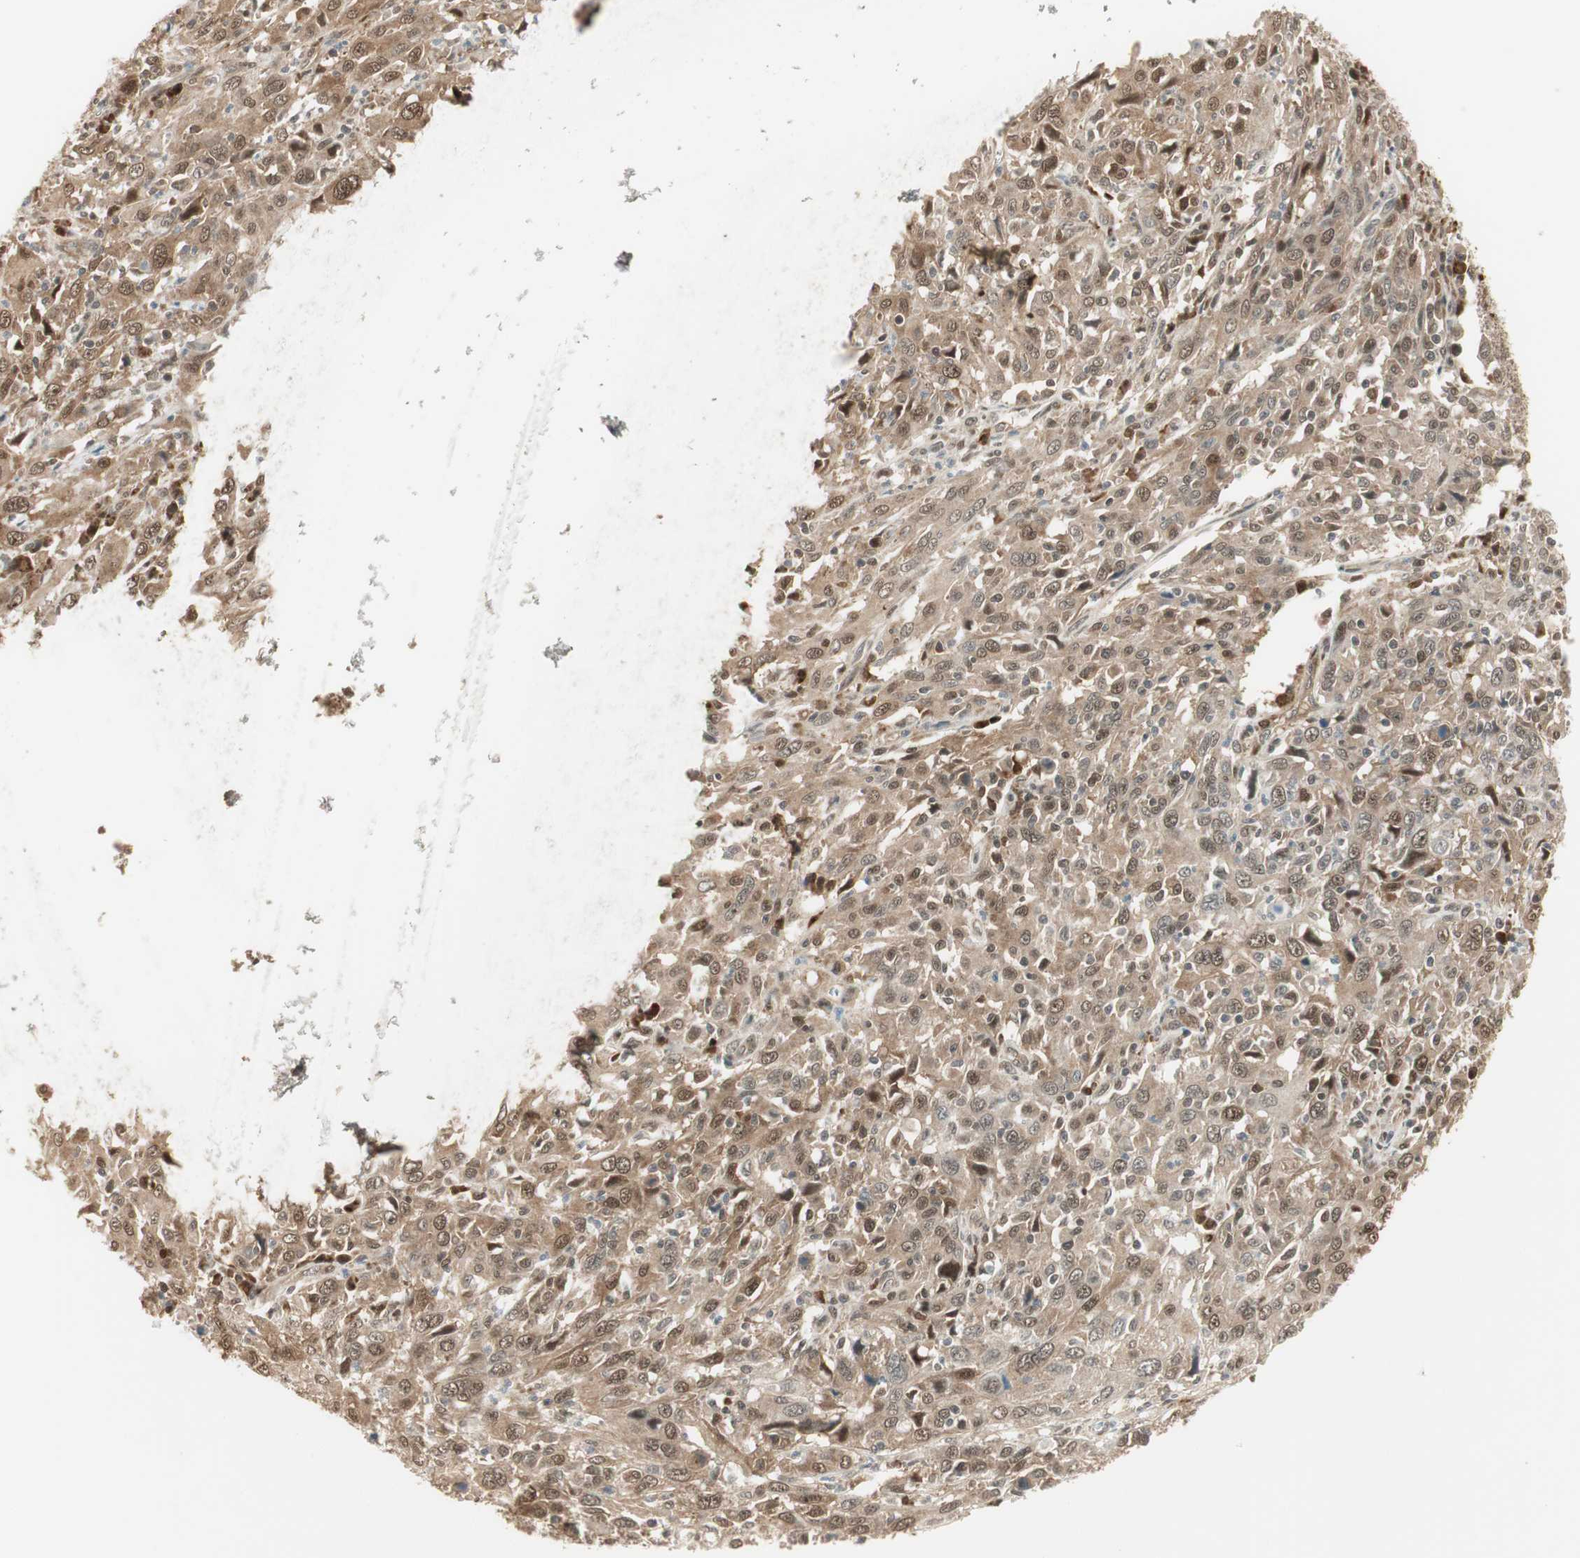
{"staining": {"intensity": "moderate", "quantity": "25%-75%", "location": "cytoplasmic/membranous"}, "tissue": "cervical cancer", "cell_type": "Tumor cells", "image_type": "cancer", "snomed": [{"axis": "morphology", "description": "Squamous cell carcinoma, NOS"}, {"axis": "topography", "description": "Cervix"}], "caption": "There is medium levels of moderate cytoplasmic/membranous staining in tumor cells of cervical squamous cell carcinoma, as demonstrated by immunohistochemical staining (brown color).", "gene": "IPO5", "patient": {"sex": "female", "age": 46}}